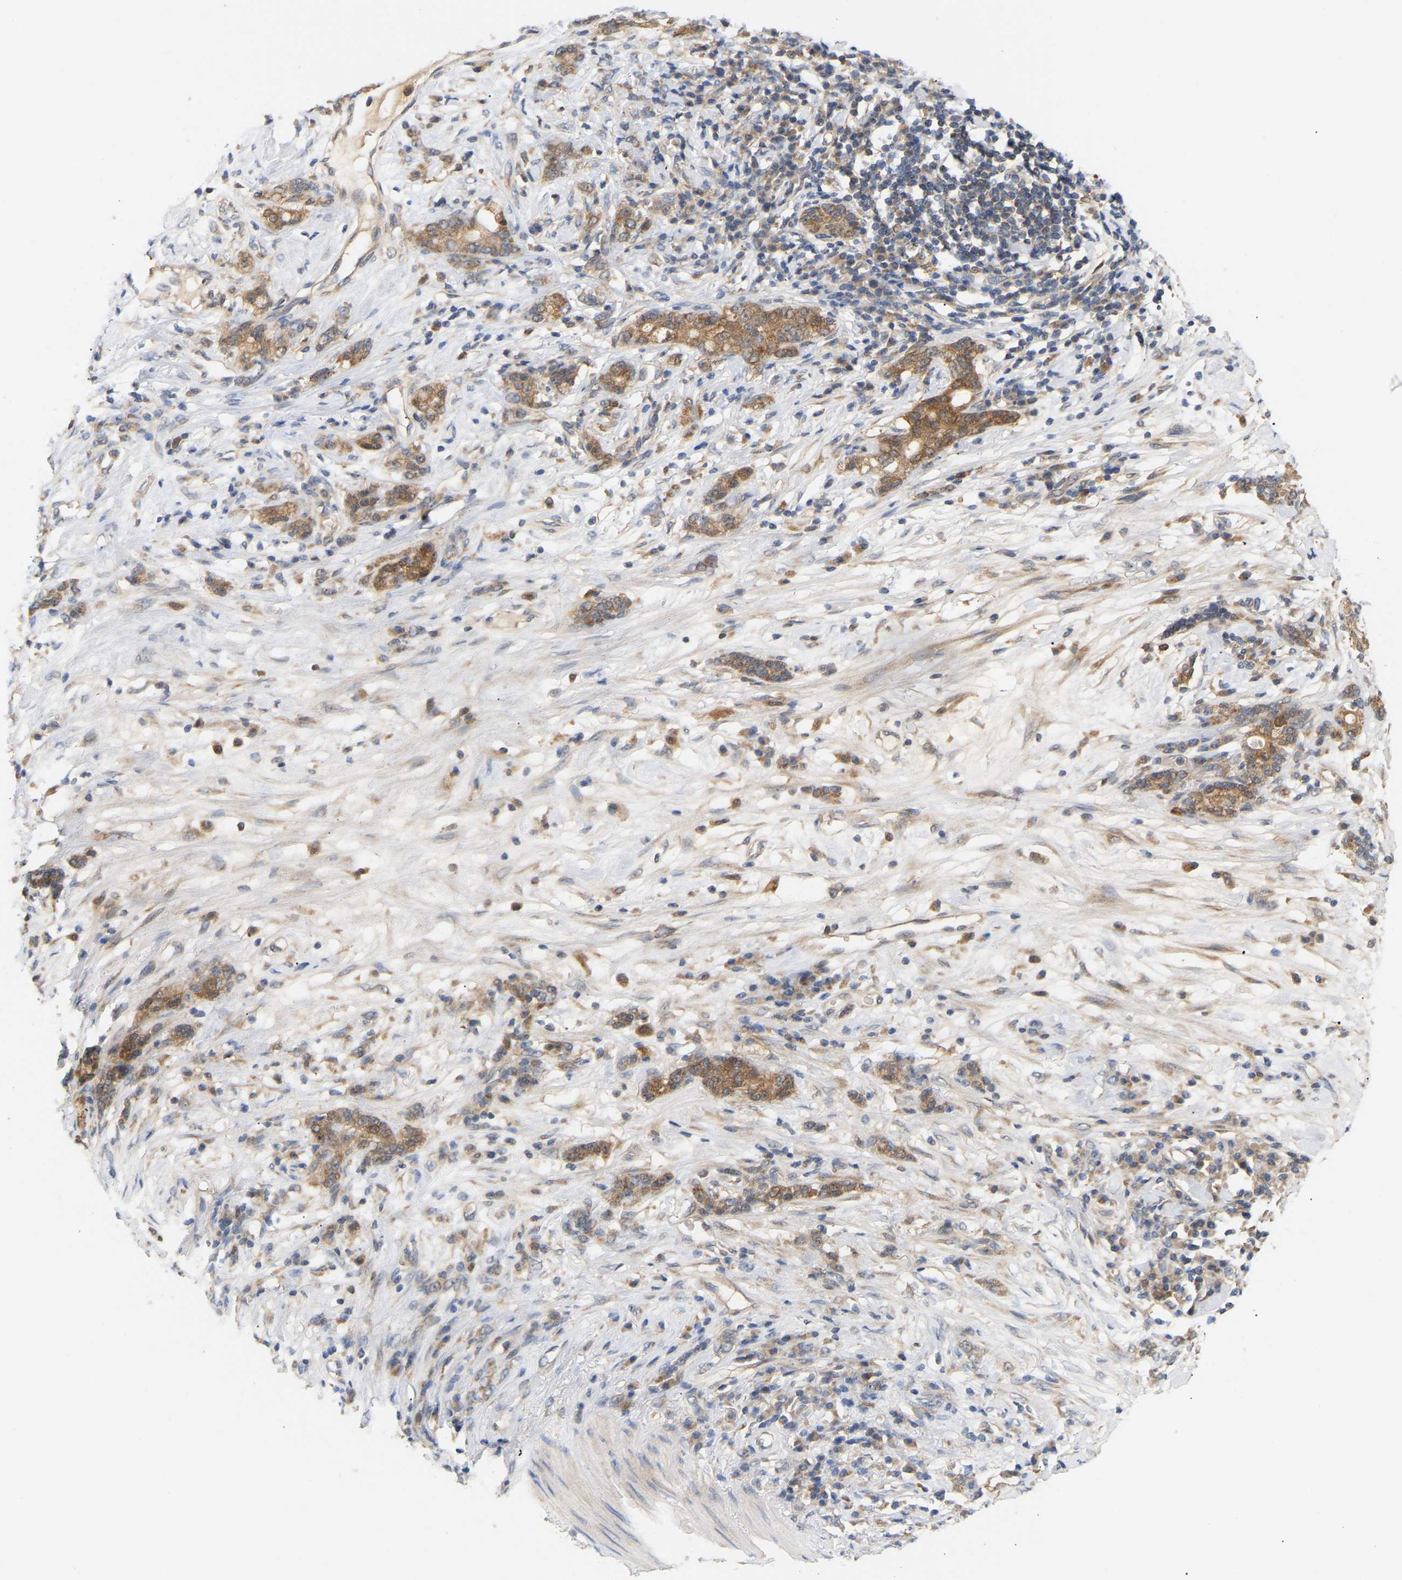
{"staining": {"intensity": "moderate", "quantity": ">75%", "location": "cytoplasmic/membranous"}, "tissue": "stomach cancer", "cell_type": "Tumor cells", "image_type": "cancer", "snomed": [{"axis": "morphology", "description": "Adenocarcinoma, NOS"}, {"axis": "topography", "description": "Stomach, lower"}], "caption": "Immunohistochemical staining of adenocarcinoma (stomach) demonstrates medium levels of moderate cytoplasmic/membranous protein positivity in about >75% of tumor cells. (Stains: DAB in brown, nuclei in blue, Microscopy: brightfield microscopy at high magnification).", "gene": "TPMT", "patient": {"sex": "male", "age": 88}}